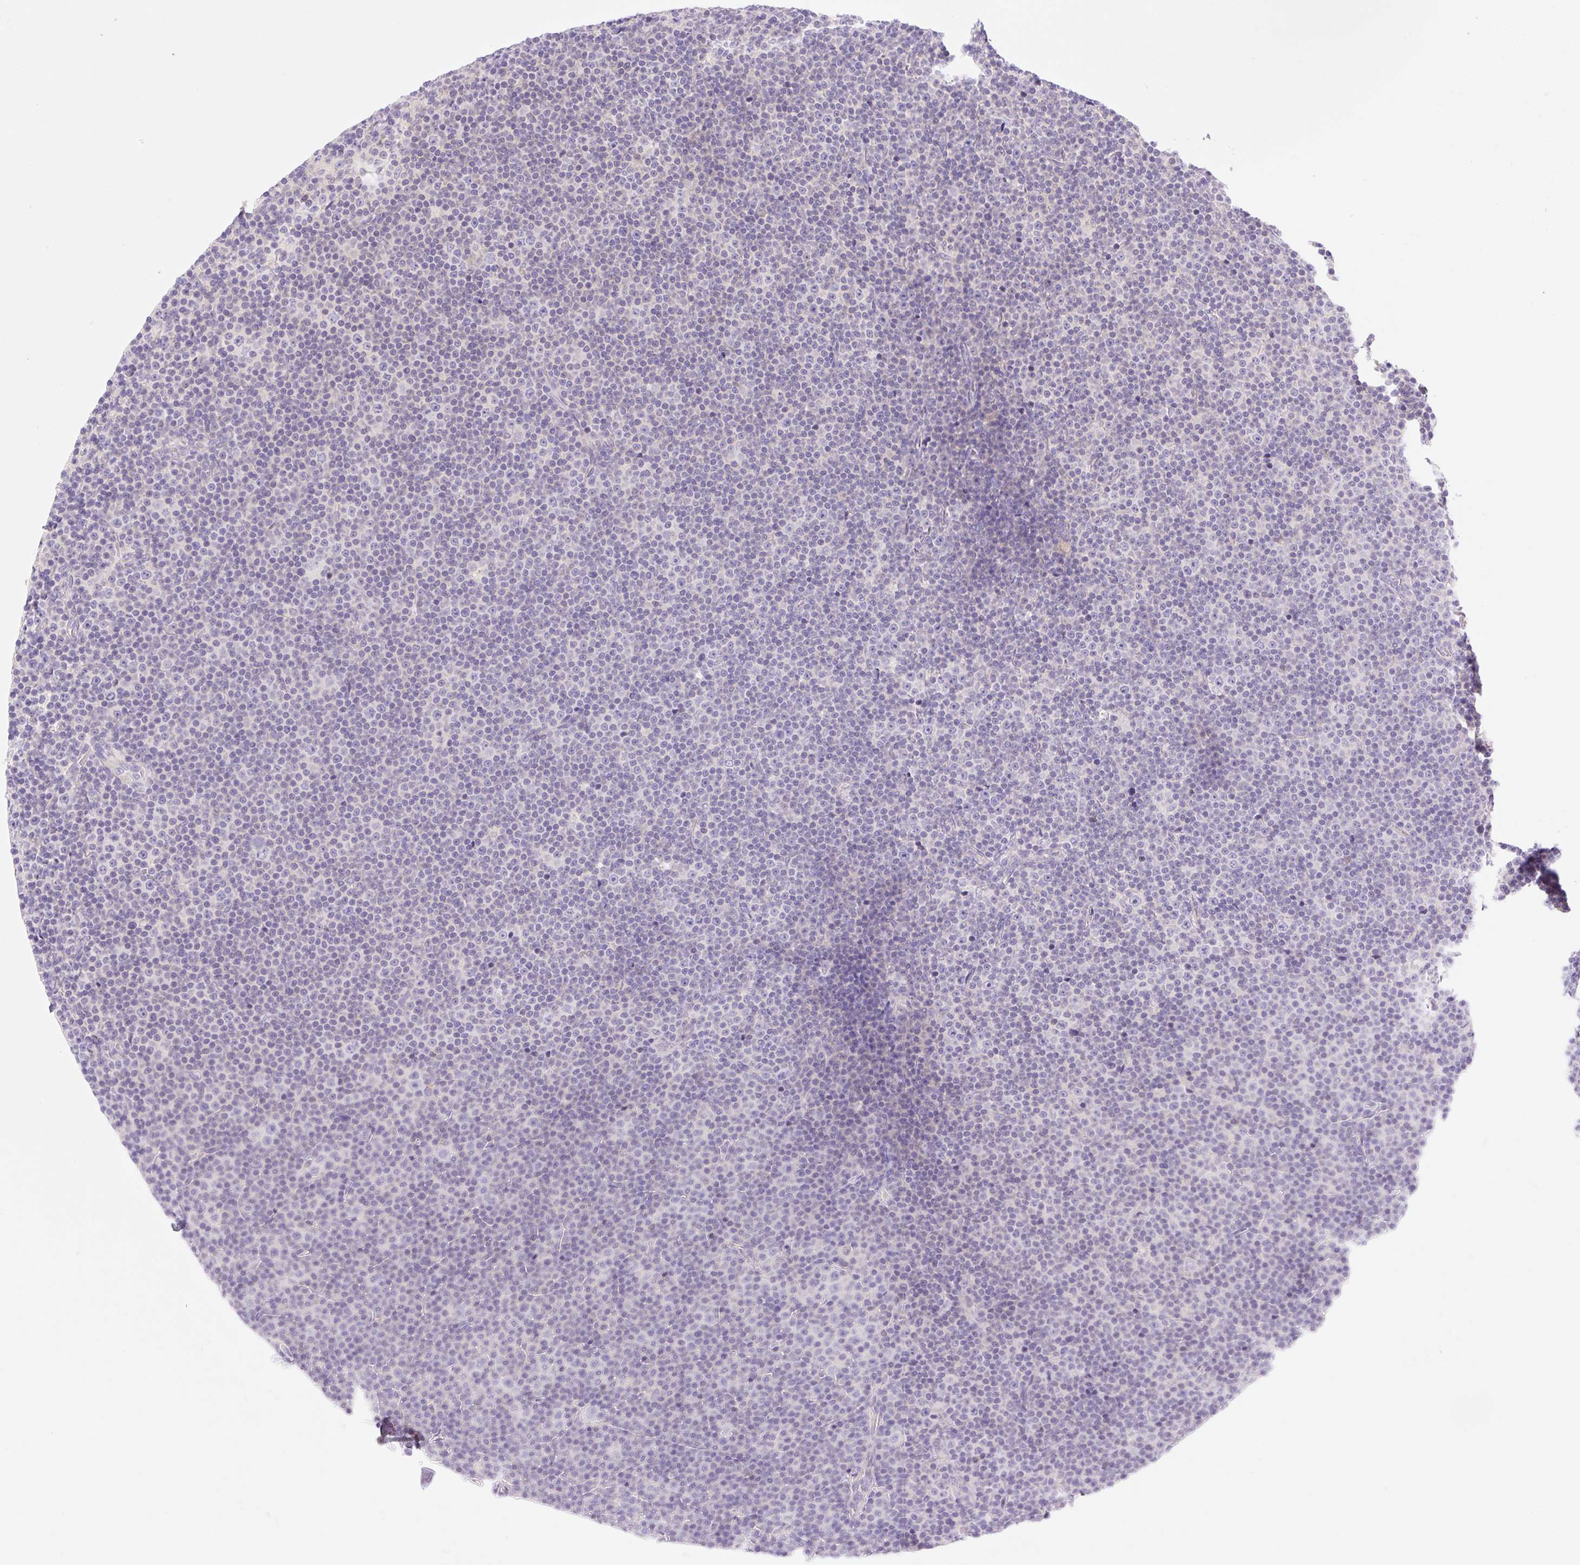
{"staining": {"intensity": "negative", "quantity": "none", "location": "none"}, "tissue": "lymphoma", "cell_type": "Tumor cells", "image_type": "cancer", "snomed": [{"axis": "morphology", "description": "Malignant lymphoma, non-Hodgkin's type, Low grade"}, {"axis": "topography", "description": "Lymph node"}], "caption": "Tumor cells are negative for brown protein staining in malignant lymphoma, non-Hodgkin's type (low-grade).", "gene": "DENND5A", "patient": {"sex": "female", "age": 67}}